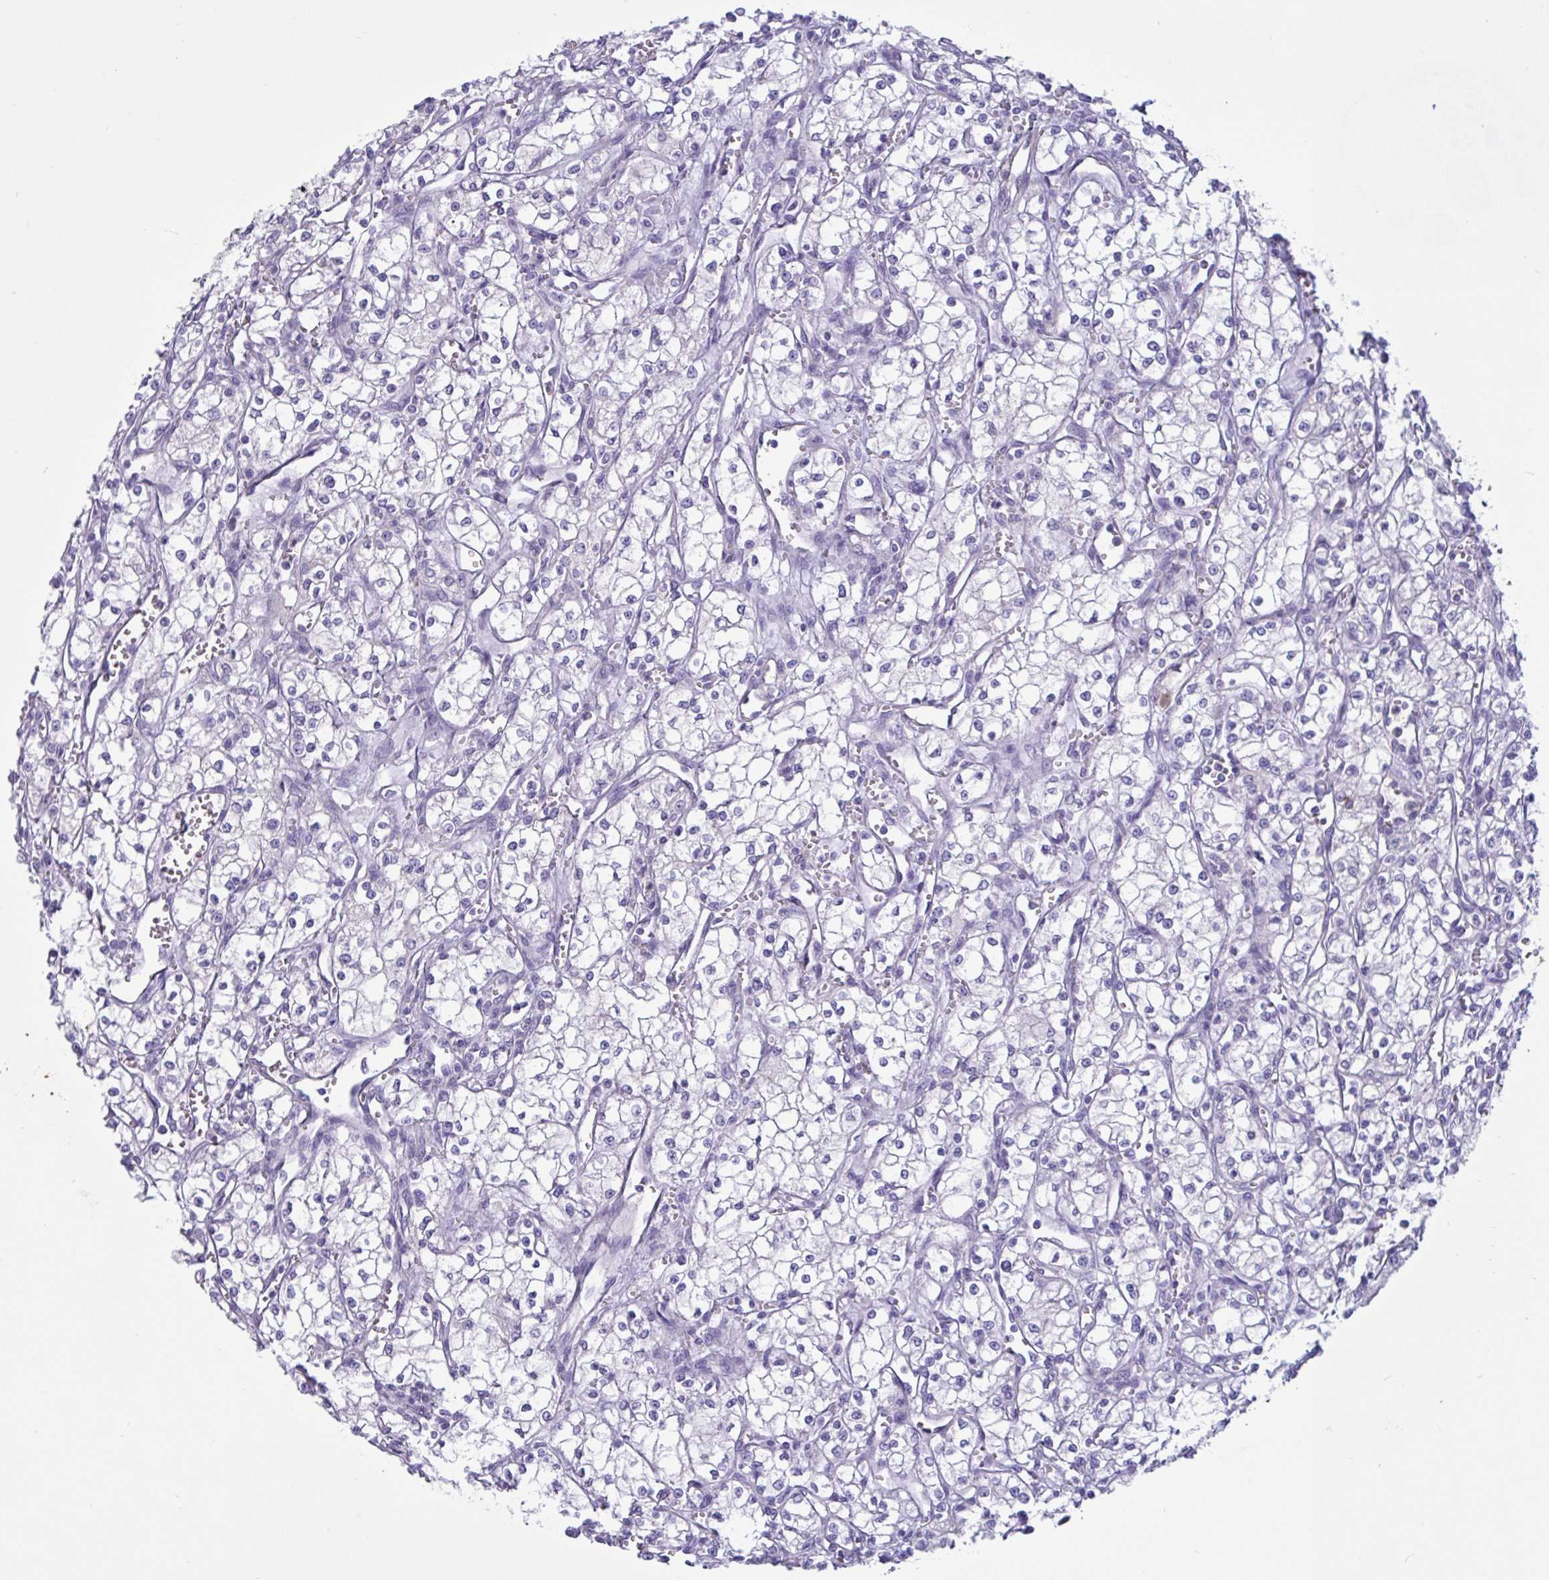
{"staining": {"intensity": "negative", "quantity": "none", "location": "none"}, "tissue": "renal cancer", "cell_type": "Tumor cells", "image_type": "cancer", "snomed": [{"axis": "morphology", "description": "Adenocarcinoma, NOS"}, {"axis": "topography", "description": "Kidney"}], "caption": "Immunohistochemical staining of renal cancer reveals no significant positivity in tumor cells.", "gene": "SLC66A1", "patient": {"sex": "male", "age": 59}}